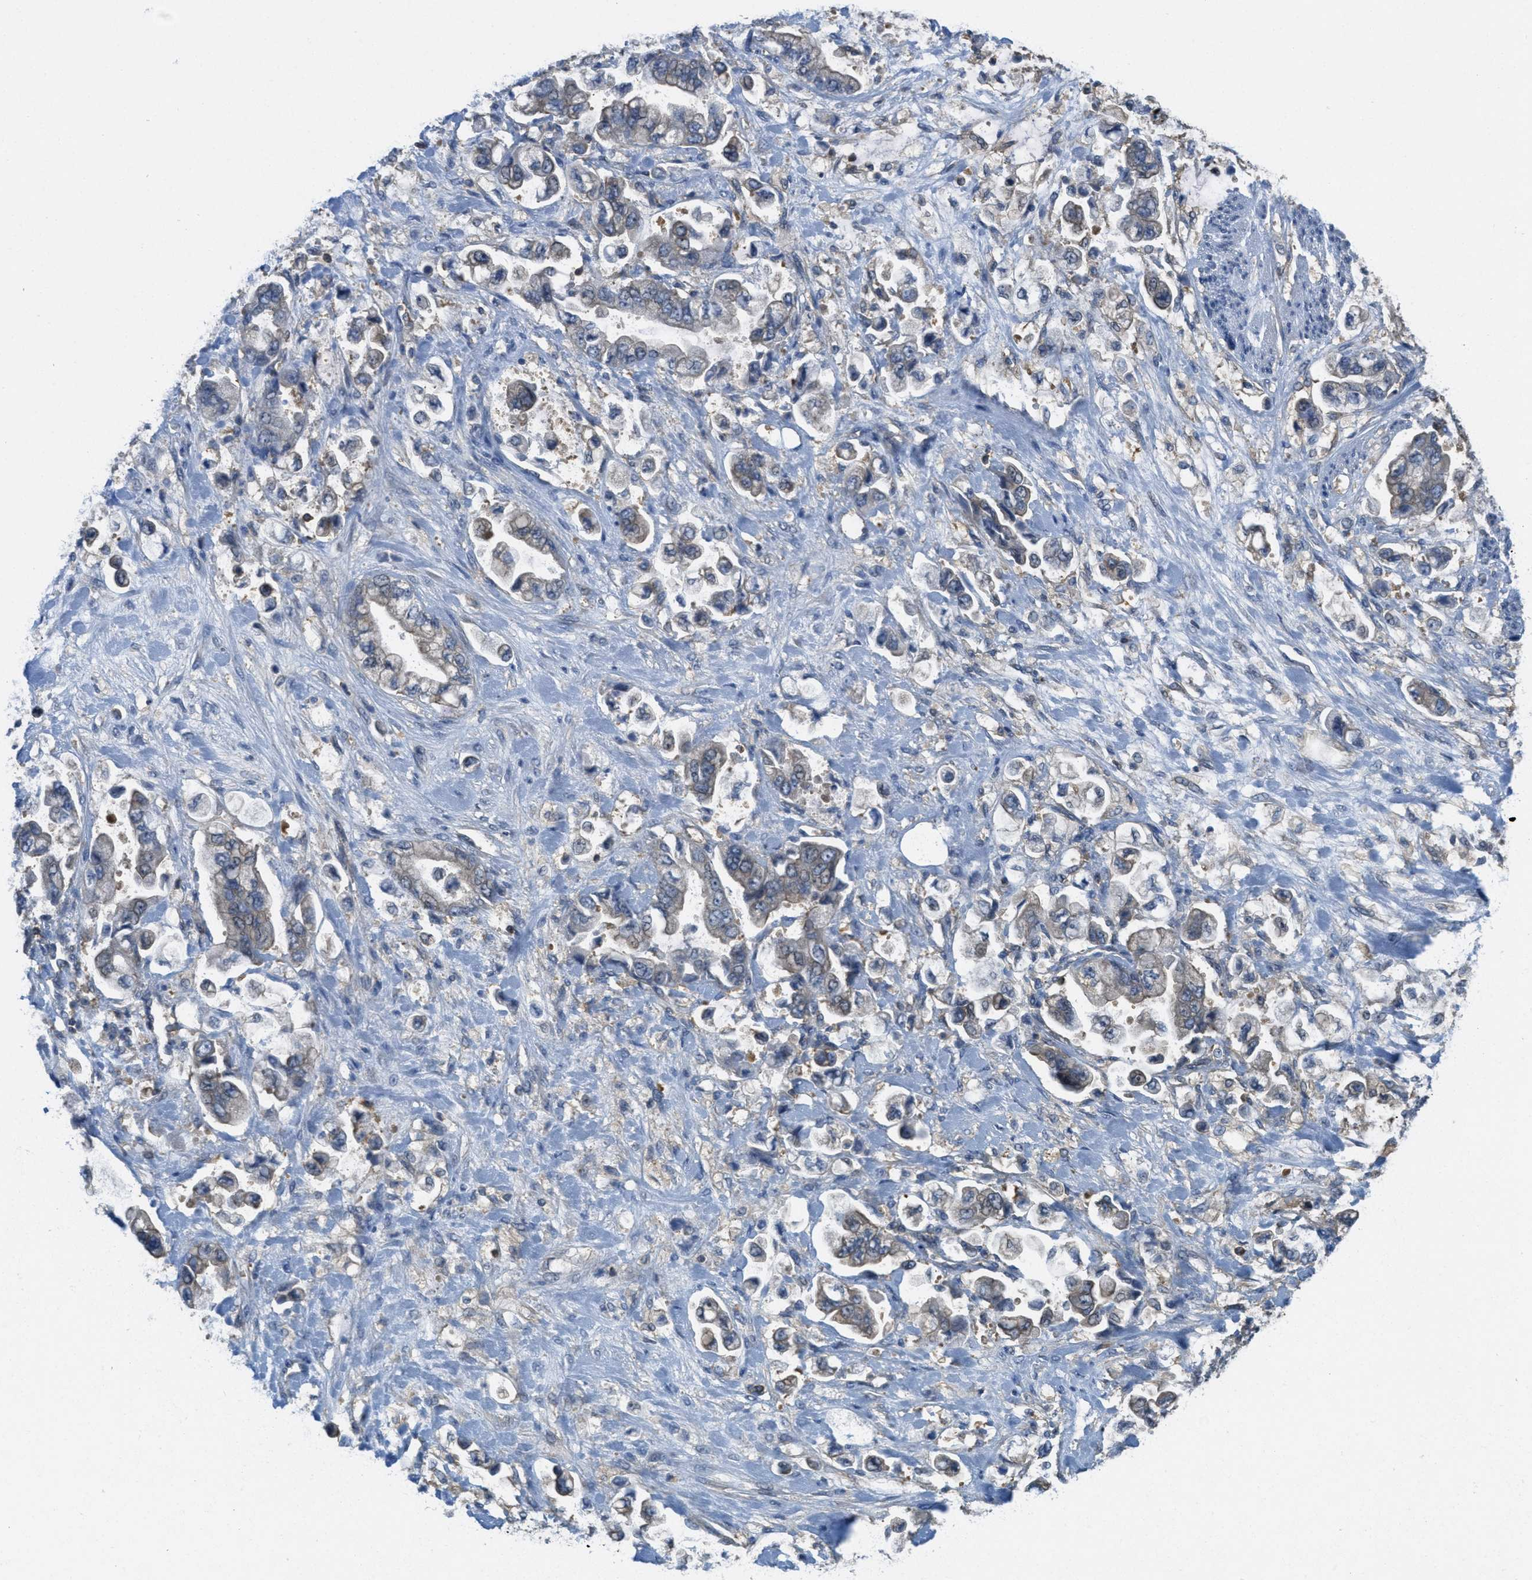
{"staining": {"intensity": "moderate", "quantity": "<25%", "location": "cytoplasmic/membranous"}, "tissue": "stomach cancer", "cell_type": "Tumor cells", "image_type": "cancer", "snomed": [{"axis": "morphology", "description": "Normal tissue, NOS"}, {"axis": "morphology", "description": "Adenocarcinoma, NOS"}, {"axis": "topography", "description": "Stomach"}], "caption": "Immunohistochemical staining of adenocarcinoma (stomach) demonstrates low levels of moderate cytoplasmic/membranous staining in about <25% of tumor cells. The protein is stained brown, and the nuclei are stained in blue (DAB IHC with brightfield microscopy, high magnification).", "gene": "GRIK2", "patient": {"sex": "male", "age": 62}}